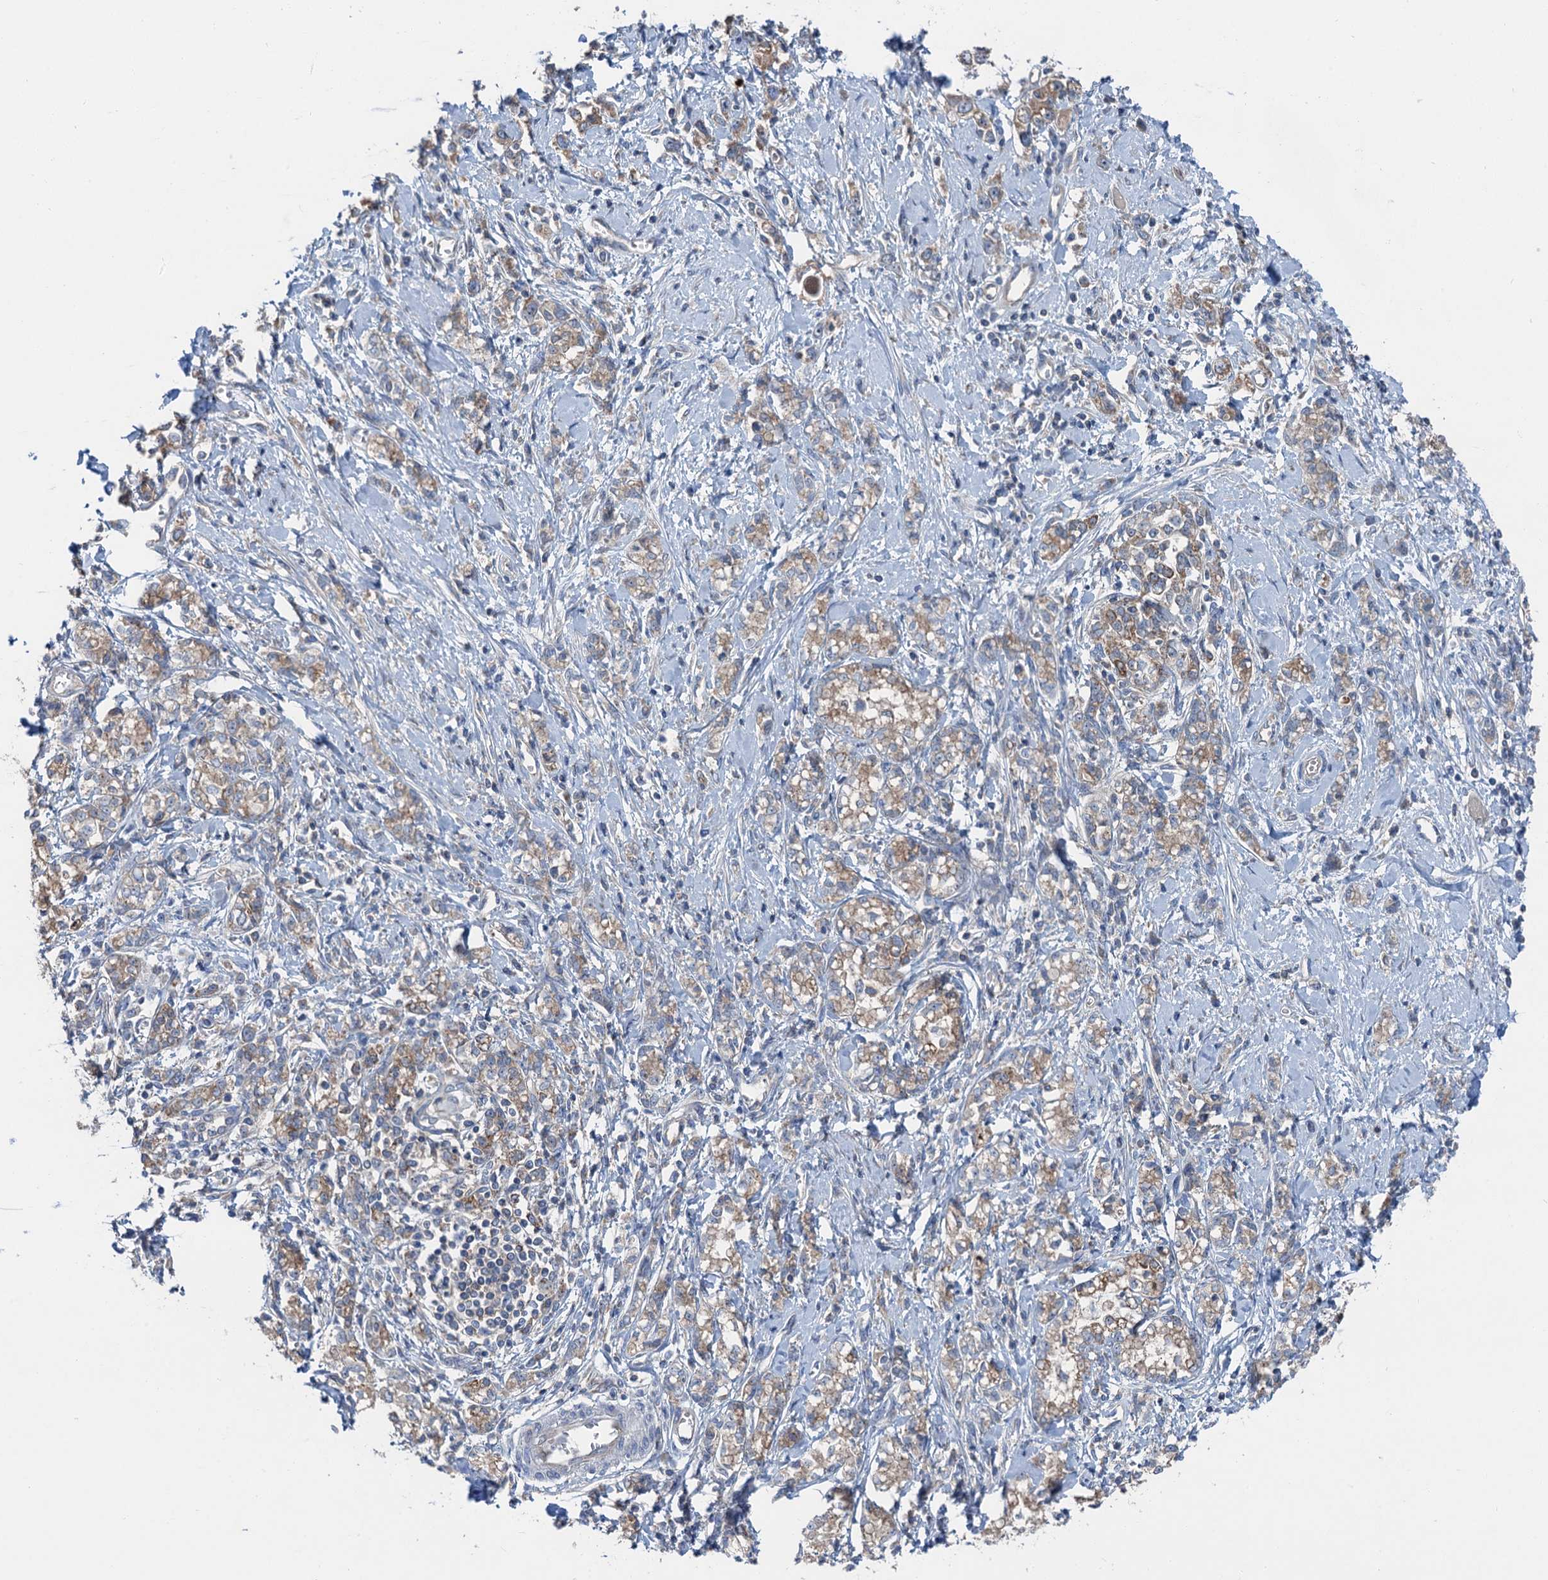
{"staining": {"intensity": "moderate", "quantity": ">75%", "location": "cytoplasmic/membranous"}, "tissue": "stomach cancer", "cell_type": "Tumor cells", "image_type": "cancer", "snomed": [{"axis": "morphology", "description": "Adenocarcinoma, NOS"}, {"axis": "topography", "description": "Stomach"}], "caption": "Stomach adenocarcinoma stained for a protein exhibits moderate cytoplasmic/membranous positivity in tumor cells. The protein of interest is shown in brown color, while the nuclei are stained blue.", "gene": "ANKRD26", "patient": {"sex": "female", "age": 76}}